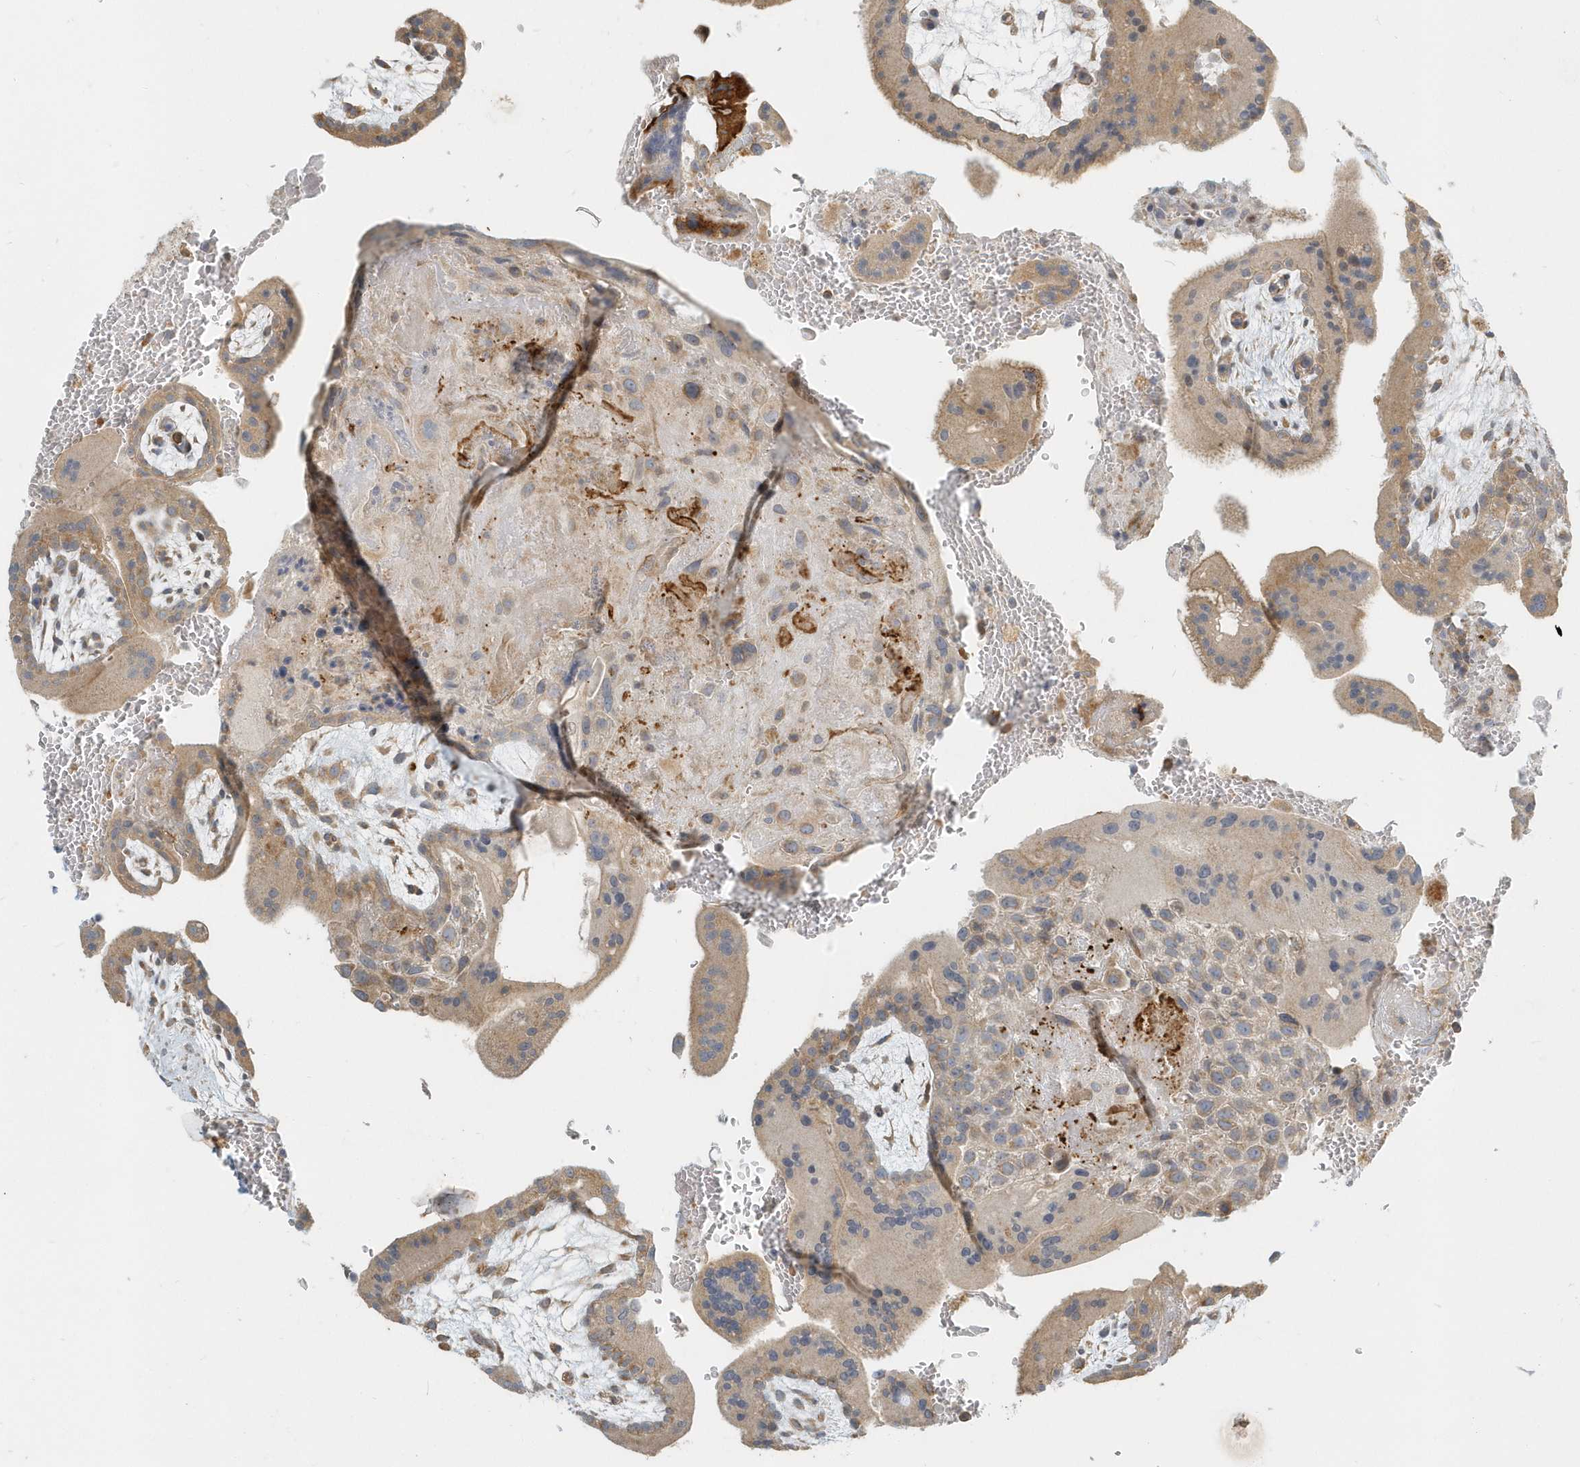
{"staining": {"intensity": "weak", "quantity": ">75%", "location": "cytoplasmic/membranous"}, "tissue": "placenta", "cell_type": "Decidual cells", "image_type": "normal", "snomed": [{"axis": "morphology", "description": "Normal tissue, NOS"}, {"axis": "topography", "description": "Placenta"}], "caption": "Decidual cells demonstrate low levels of weak cytoplasmic/membranous staining in about >75% of cells in normal human placenta.", "gene": "NAPB", "patient": {"sex": "female", "age": 35}}